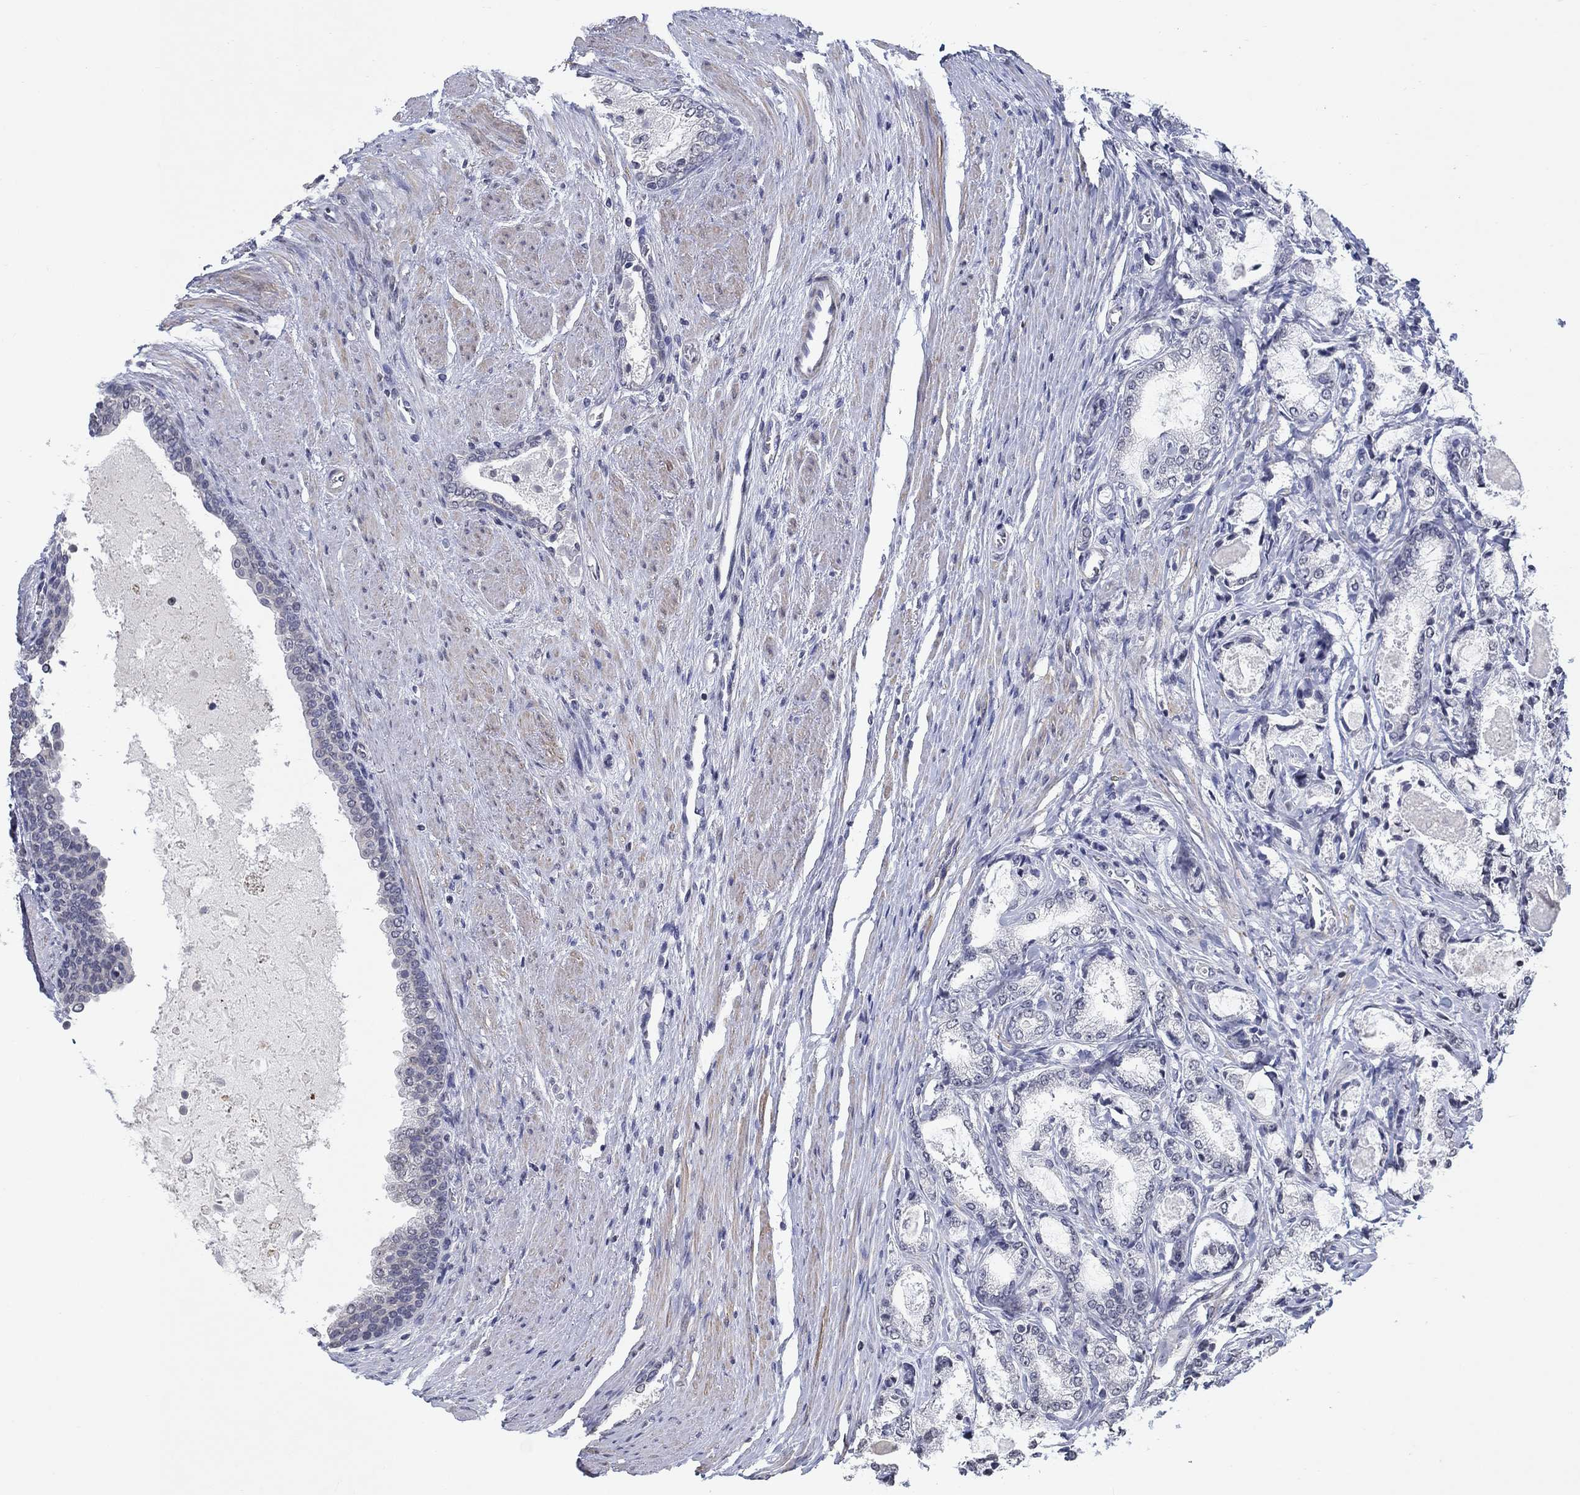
{"staining": {"intensity": "negative", "quantity": "none", "location": "none"}, "tissue": "prostate cancer", "cell_type": "Tumor cells", "image_type": "cancer", "snomed": [{"axis": "morphology", "description": "Adenocarcinoma, NOS"}, {"axis": "topography", "description": "Prostate and seminal vesicle, NOS"}, {"axis": "topography", "description": "Prostate"}], "caption": "This is an immunohistochemistry image of prostate cancer (adenocarcinoma). There is no expression in tumor cells.", "gene": "OTUB2", "patient": {"sex": "male", "age": 62}}